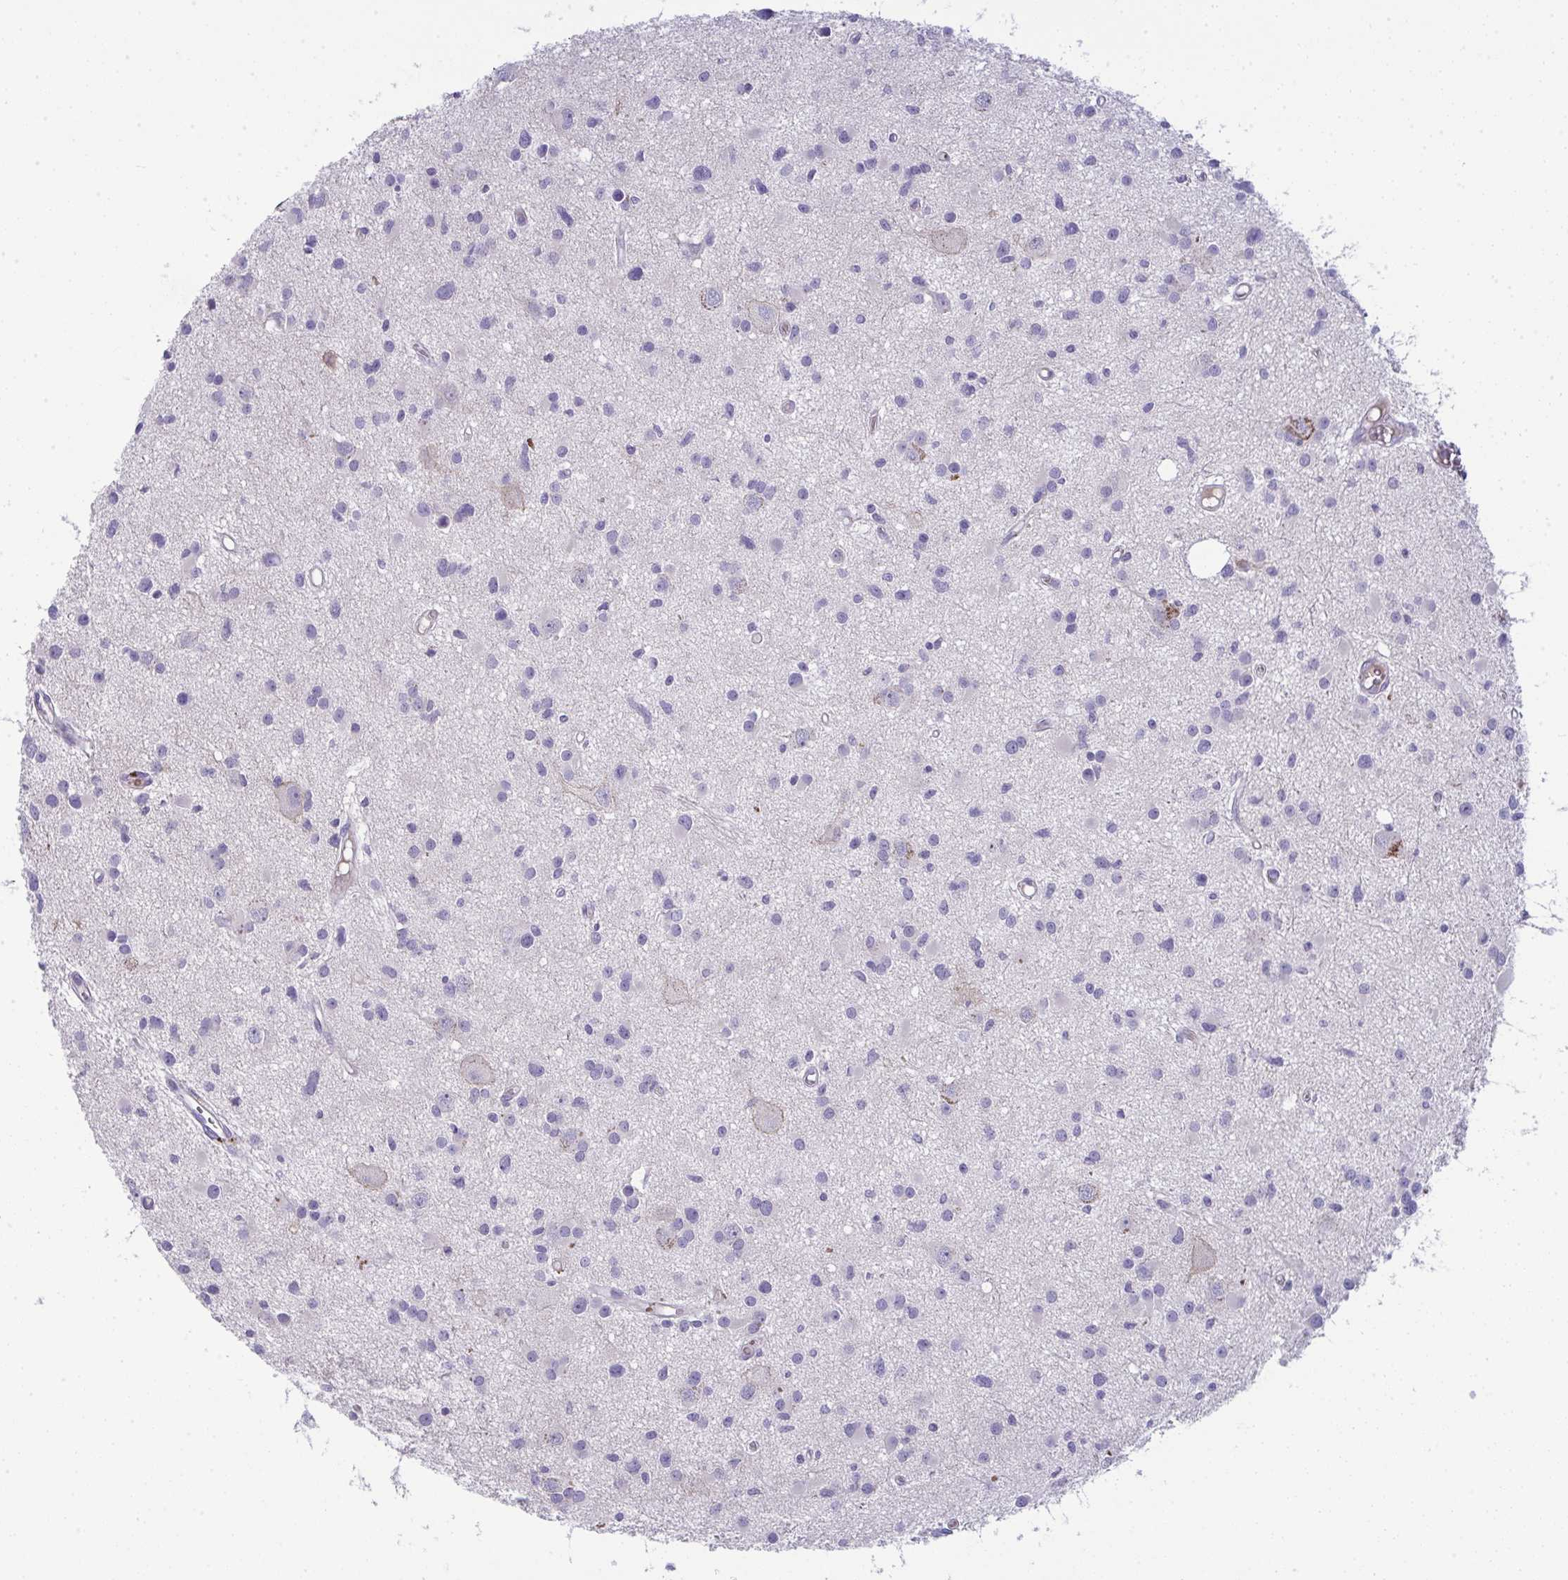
{"staining": {"intensity": "negative", "quantity": "none", "location": "none"}, "tissue": "glioma", "cell_type": "Tumor cells", "image_type": "cancer", "snomed": [{"axis": "morphology", "description": "Glioma, malignant, High grade"}, {"axis": "topography", "description": "Brain"}], "caption": "Malignant high-grade glioma stained for a protein using IHC shows no staining tumor cells.", "gene": "SPTB", "patient": {"sex": "male", "age": 54}}